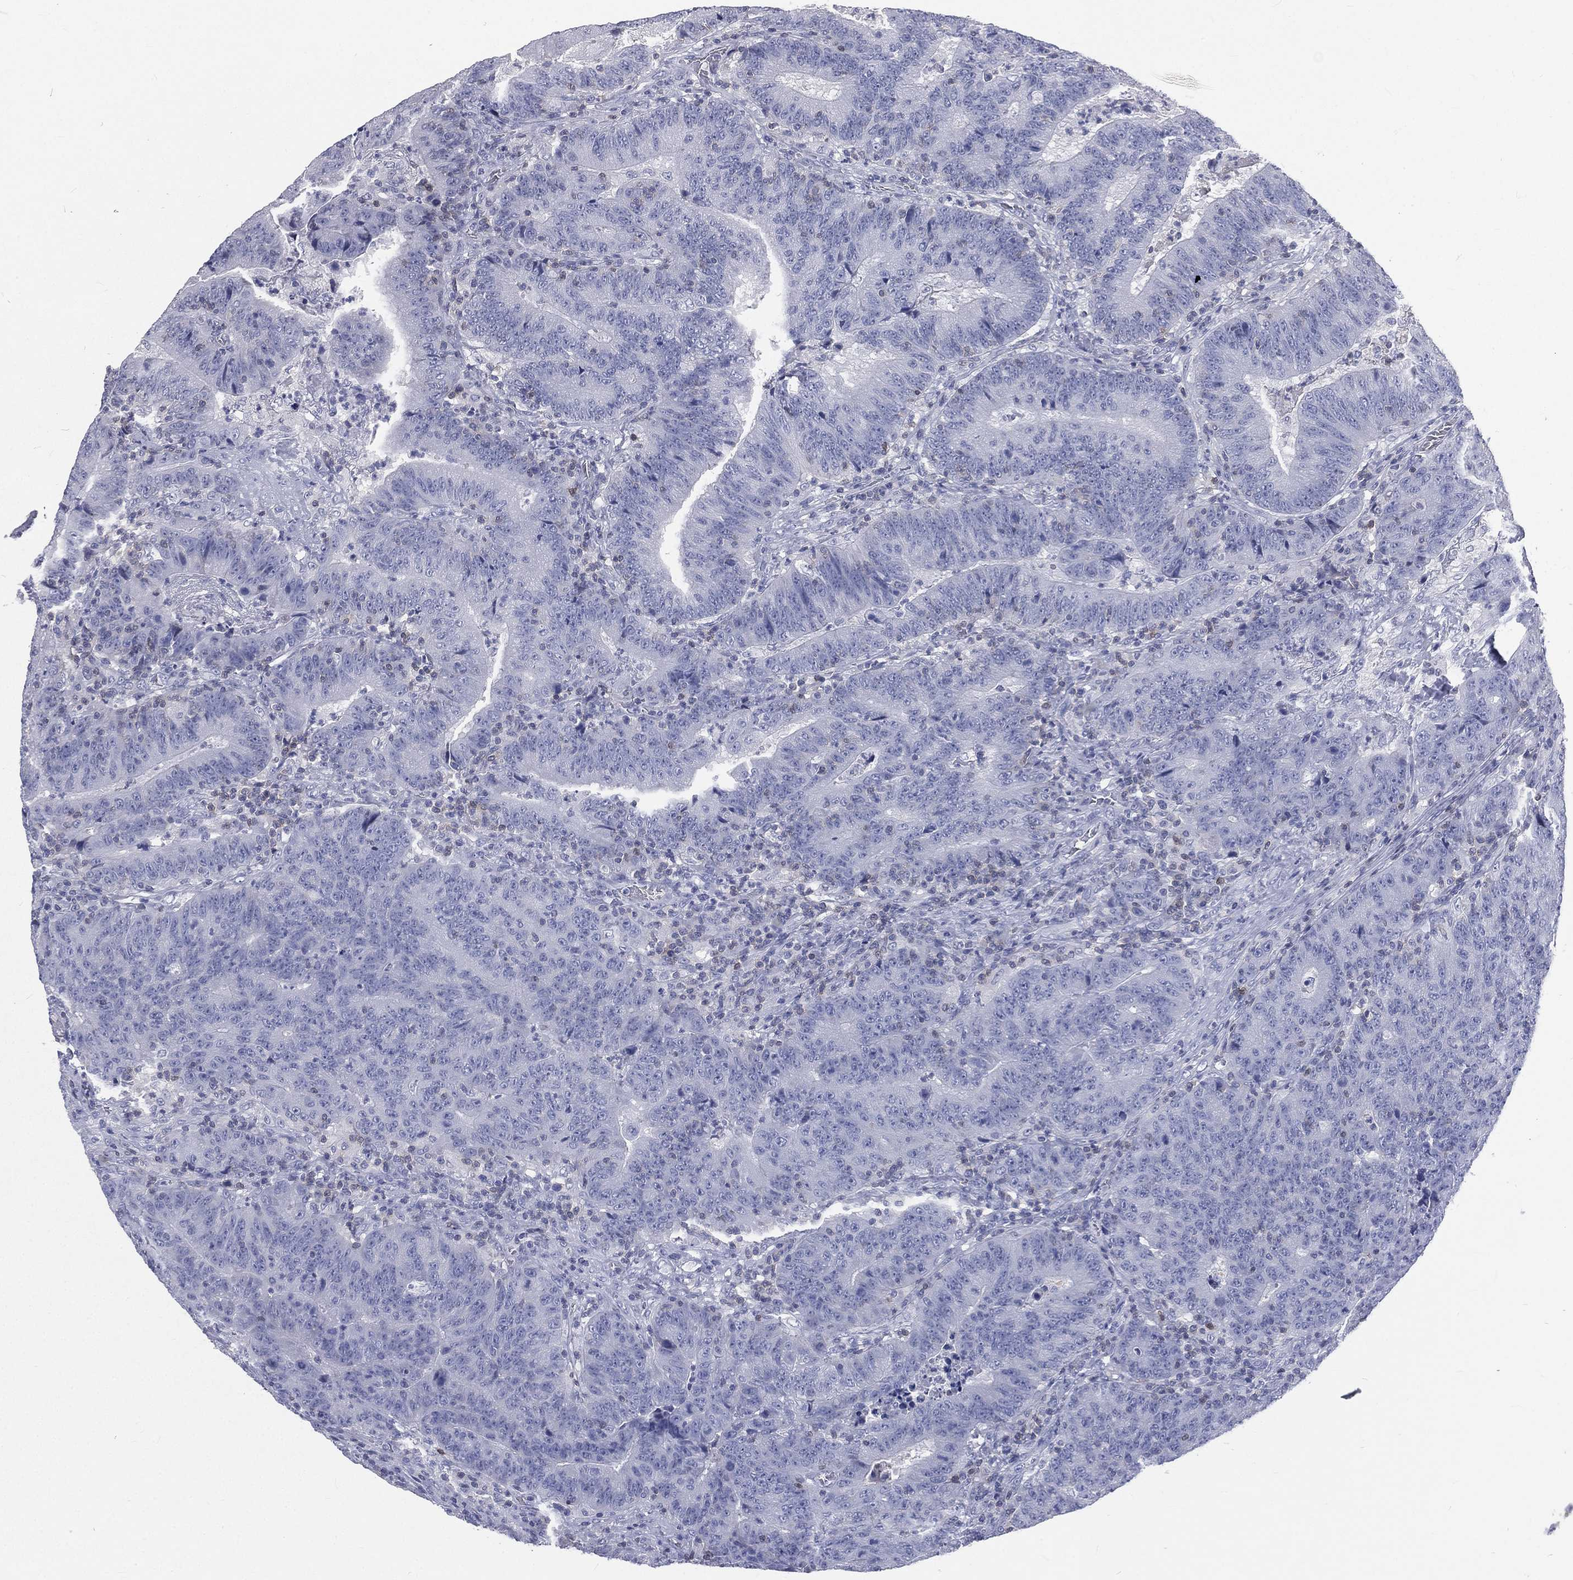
{"staining": {"intensity": "negative", "quantity": "none", "location": "none"}, "tissue": "colorectal cancer", "cell_type": "Tumor cells", "image_type": "cancer", "snomed": [{"axis": "morphology", "description": "Adenocarcinoma, NOS"}, {"axis": "topography", "description": "Colon"}], "caption": "Immunohistochemistry of colorectal adenocarcinoma shows no staining in tumor cells.", "gene": "CD3D", "patient": {"sex": "female", "age": 75}}